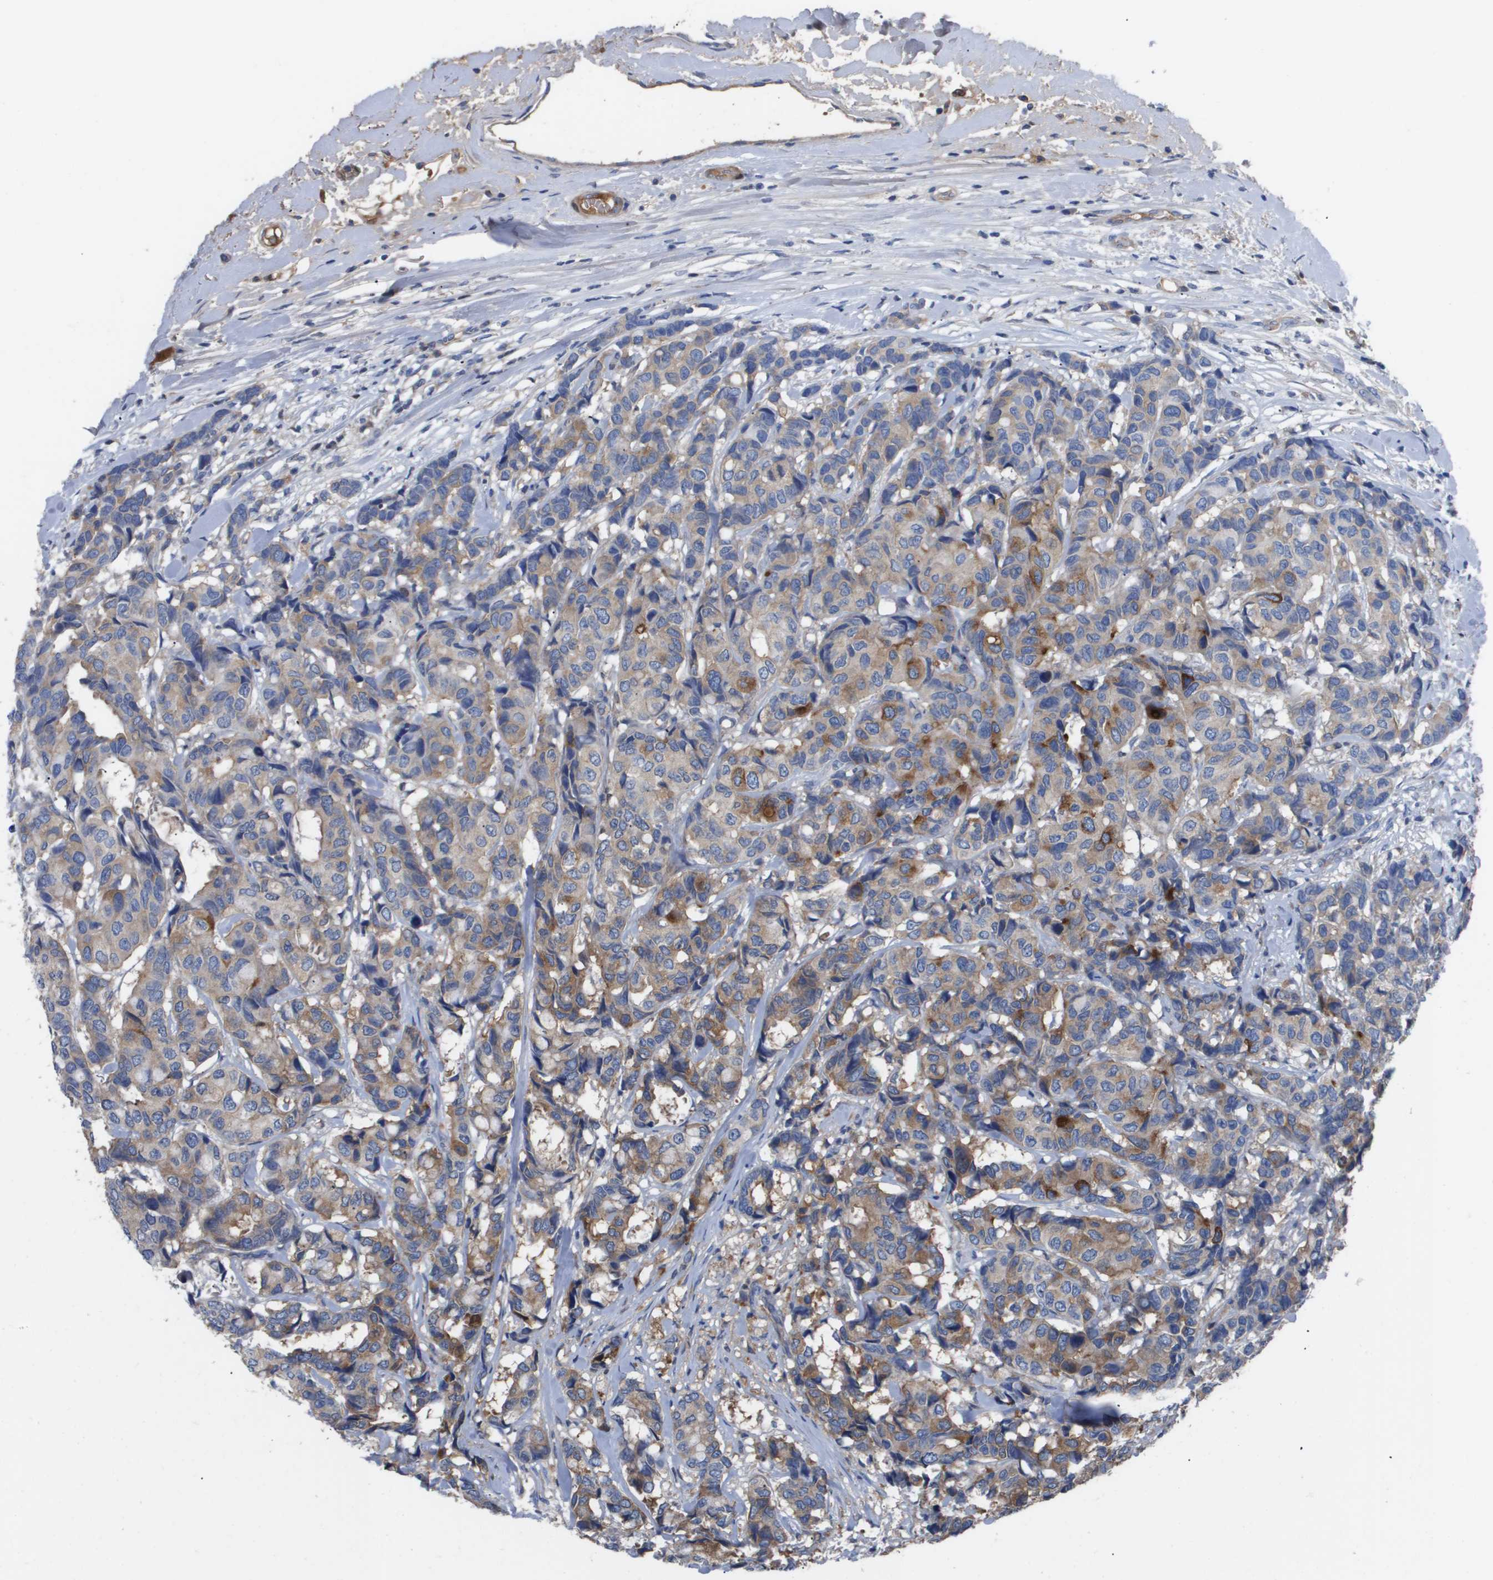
{"staining": {"intensity": "moderate", "quantity": "25%-75%", "location": "cytoplasmic/membranous"}, "tissue": "breast cancer", "cell_type": "Tumor cells", "image_type": "cancer", "snomed": [{"axis": "morphology", "description": "Duct carcinoma"}, {"axis": "topography", "description": "Breast"}], "caption": "Infiltrating ductal carcinoma (breast) tissue shows moderate cytoplasmic/membranous expression in approximately 25%-75% of tumor cells, visualized by immunohistochemistry. (DAB = brown stain, brightfield microscopy at high magnification).", "gene": "SERPINA6", "patient": {"sex": "female", "age": 87}}